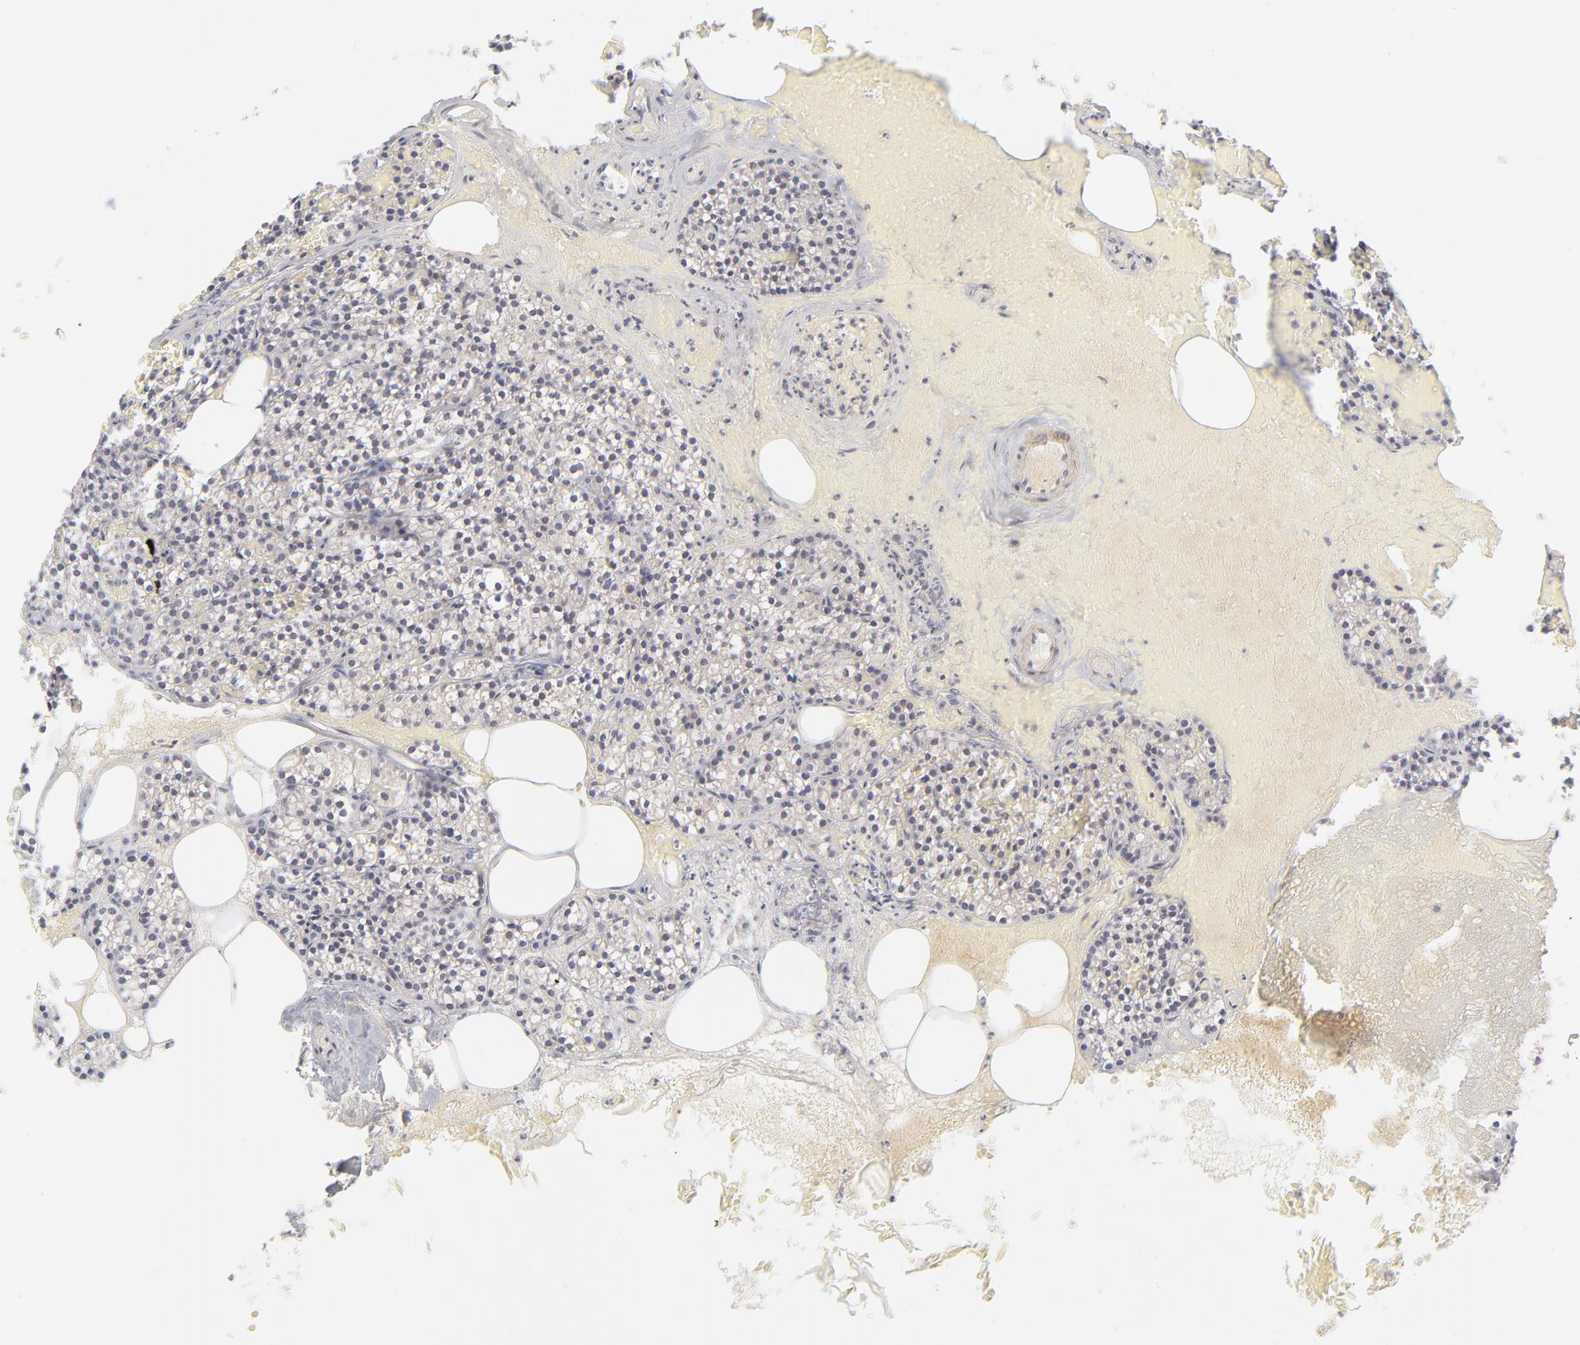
{"staining": {"intensity": "negative", "quantity": "none", "location": "none"}, "tissue": "parathyroid gland", "cell_type": "Glandular cells", "image_type": "normal", "snomed": [{"axis": "morphology", "description": "Normal tissue, NOS"}, {"axis": "topography", "description": "Parathyroid gland"}], "caption": "Image shows no protein staining in glandular cells of normal parathyroid gland. (DAB IHC visualized using brightfield microscopy, high magnification).", "gene": "UBE2E2", "patient": {"sex": "male", "age": 51}}